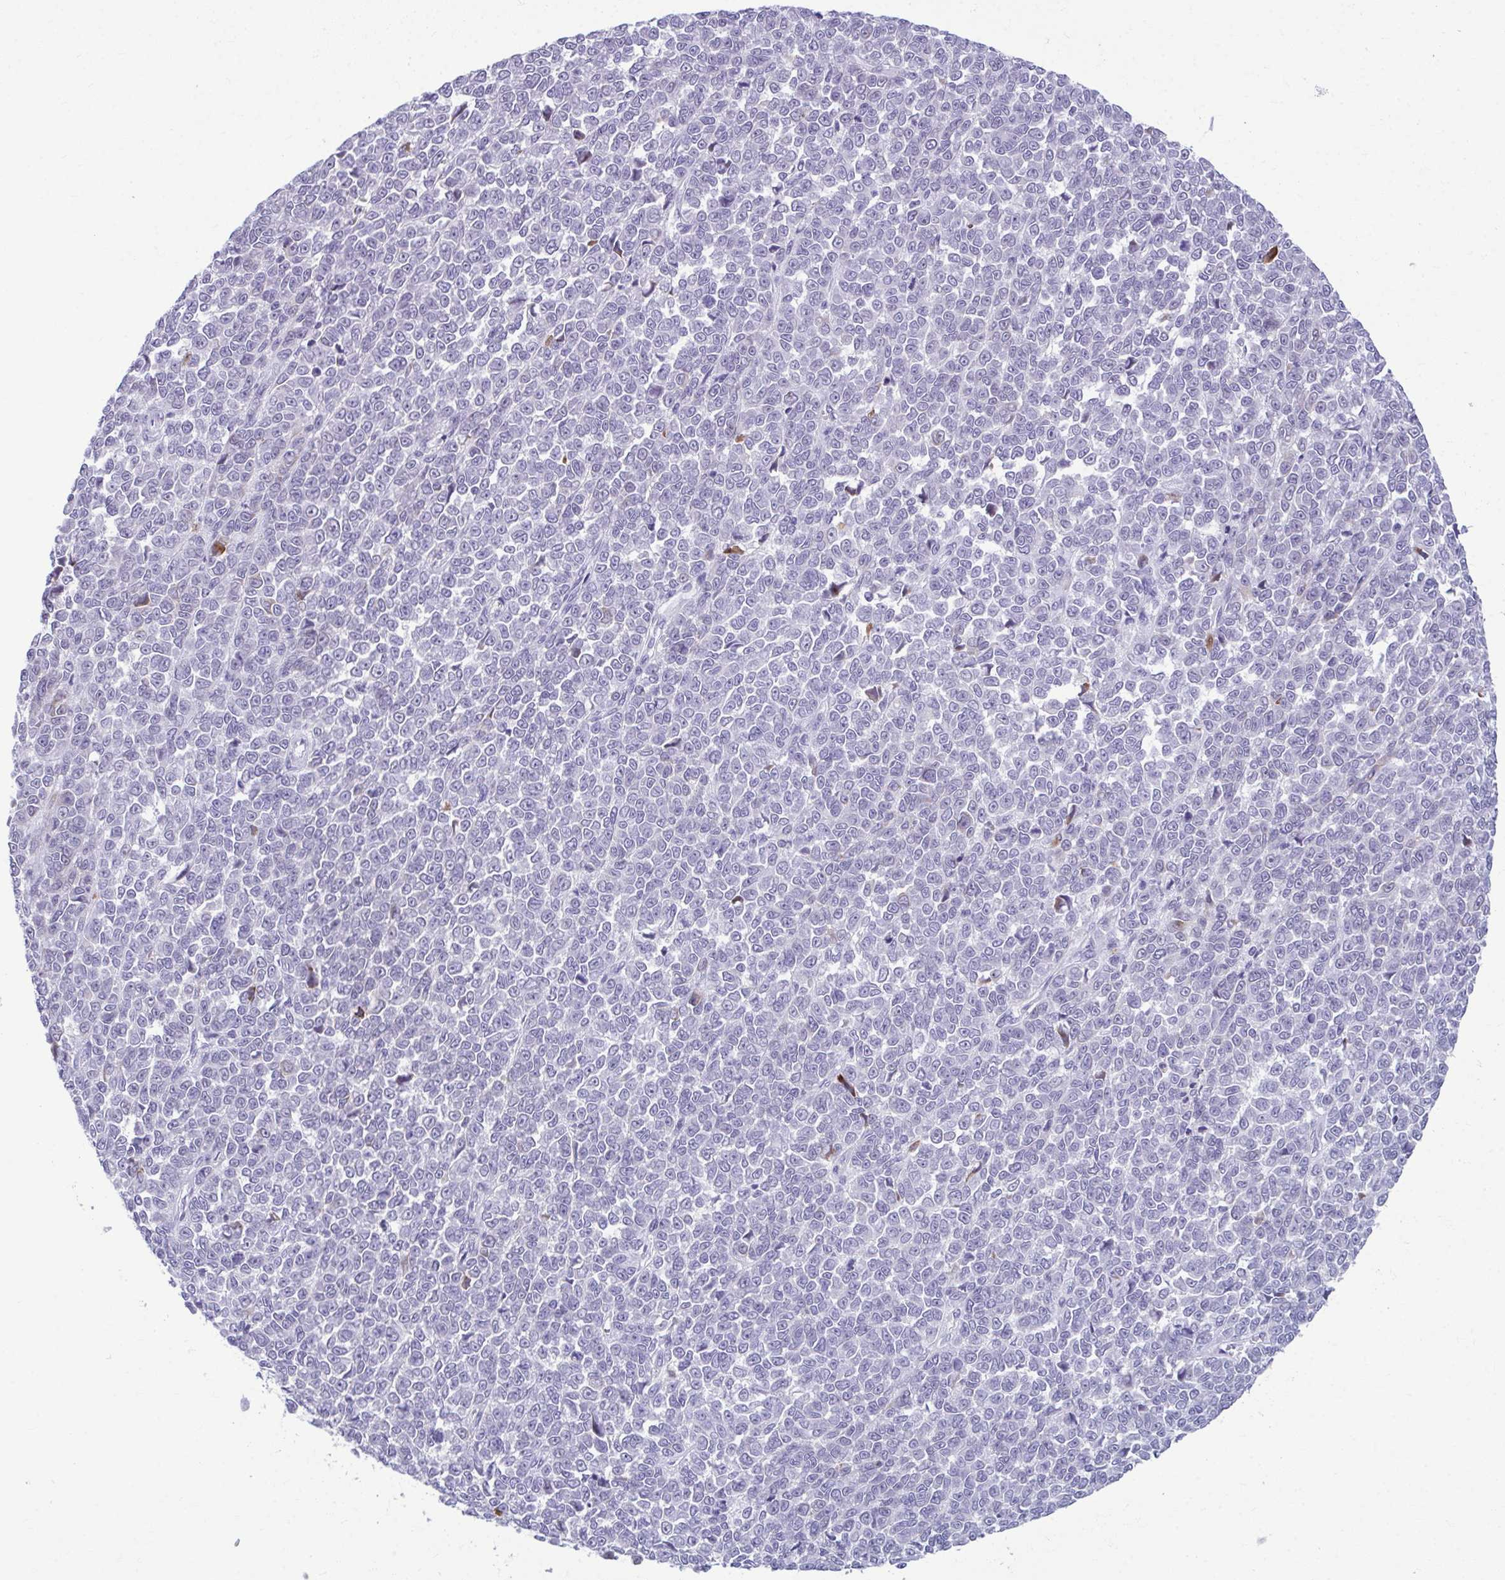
{"staining": {"intensity": "moderate", "quantity": "<25%", "location": "cytoplasmic/membranous"}, "tissue": "melanoma", "cell_type": "Tumor cells", "image_type": "cancer", "snomed": [{"axis": "morphology", "description": "Malignant melanoma, NOS"}, {"axis": "topography", "description": "Skin"}], "caption": "Moderate cytoplasmic/membranous staining is appreciated in approximately <25% of tumor cells in melanoma.", "gene": "SERPINI1", "patient": {"sex": "female", "age": 95}}